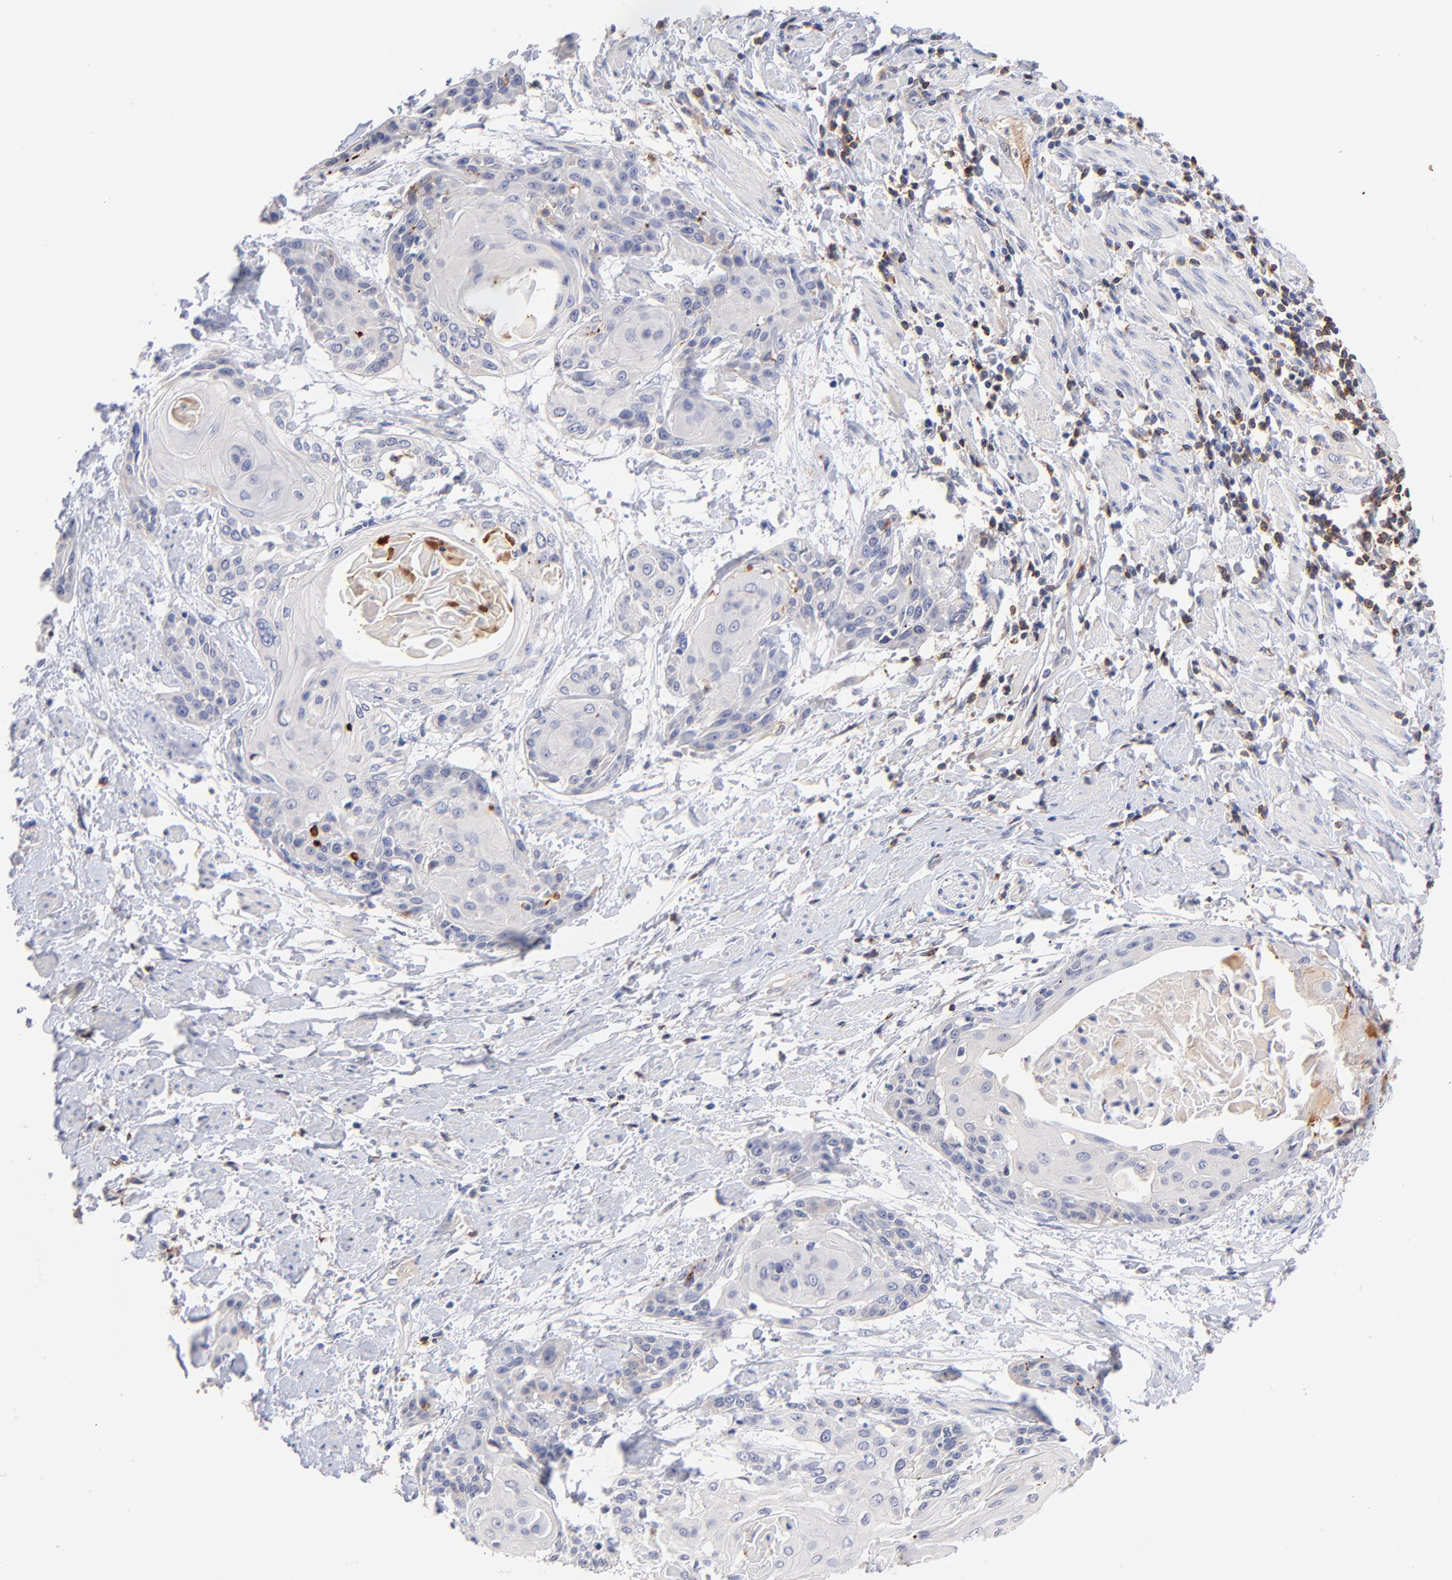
{"staining": {"intensity": "negative", "quantity": "none", "location": "none"}, "tissue": "cervical cancer", "cell_type": "Tumor cells", "image_type": "cancer", "snomed": [{"axis": "morphology", "description": "Squamous cell carcinoma, NOS"}, {"axis": "topography", "description": "Cervix"}], "caption": "An immunohistochemistry image of cervical cancer is shown. There is no staining in tumor cells of cervical cancer. (Stains: DAB immunohistochemistry with hematoxylin counter stain, Microscopy: brightfield microscopy at high magnification).", "gene": "KREMEN2", "patient": {"sex": "female", "age": 57}}